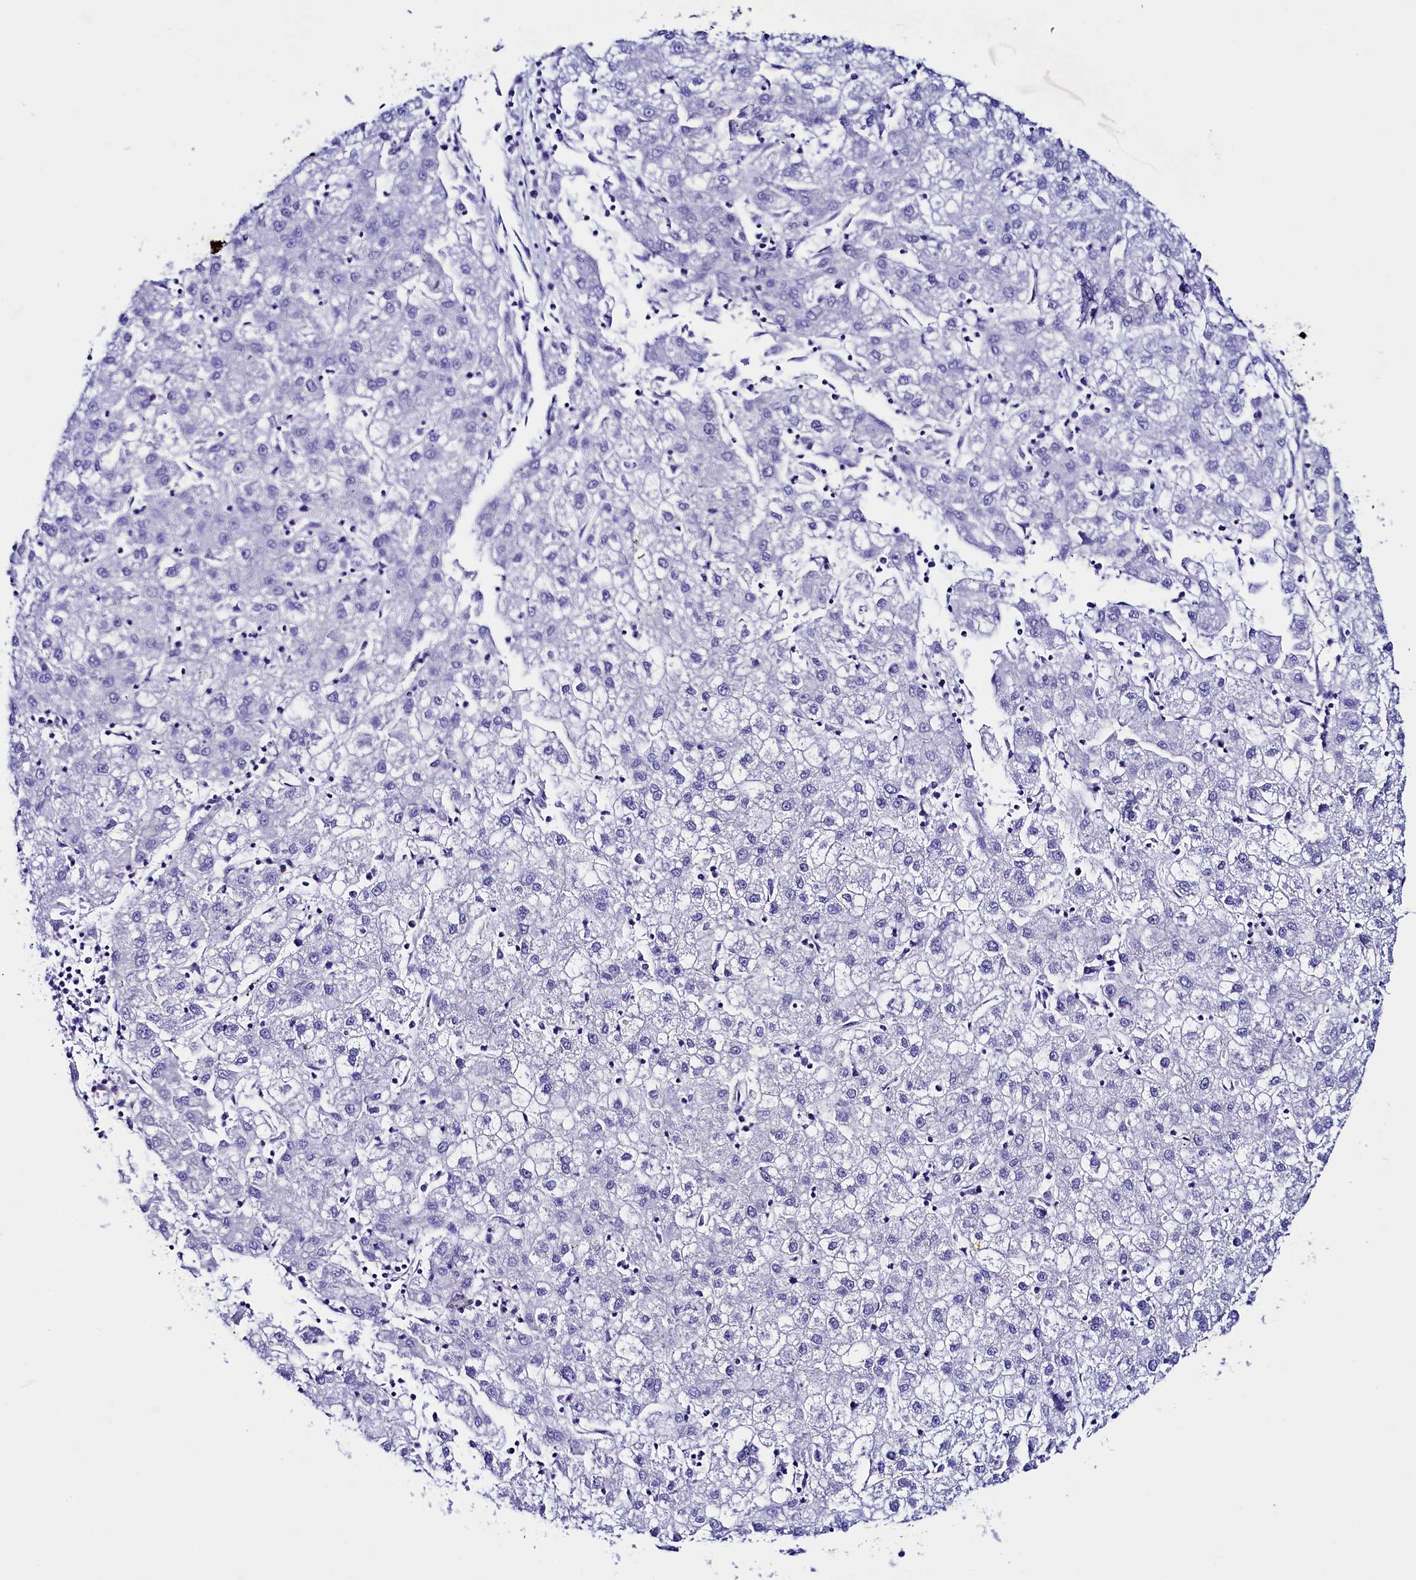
{"staining": {"intensity": "negative", "quantity": "none", "location": "none"}, "tissue": "liver cancer", "cell_type": "Tumor cells", "image_type": "cancer", "snomed": [{"axis": "morphology", "description": "Carcinoma, Hepatocellular, NOS"}, {"axis": "topography", "description": "Liver"}], "caption": "This is a micrograph of immunohistochemistry staining of liver cancer (hepatocellular carcinoma), which shows no expression in tumor cells.", "gene": "FLYWCH2", "patient": {"sex": "male", "age": 72}}